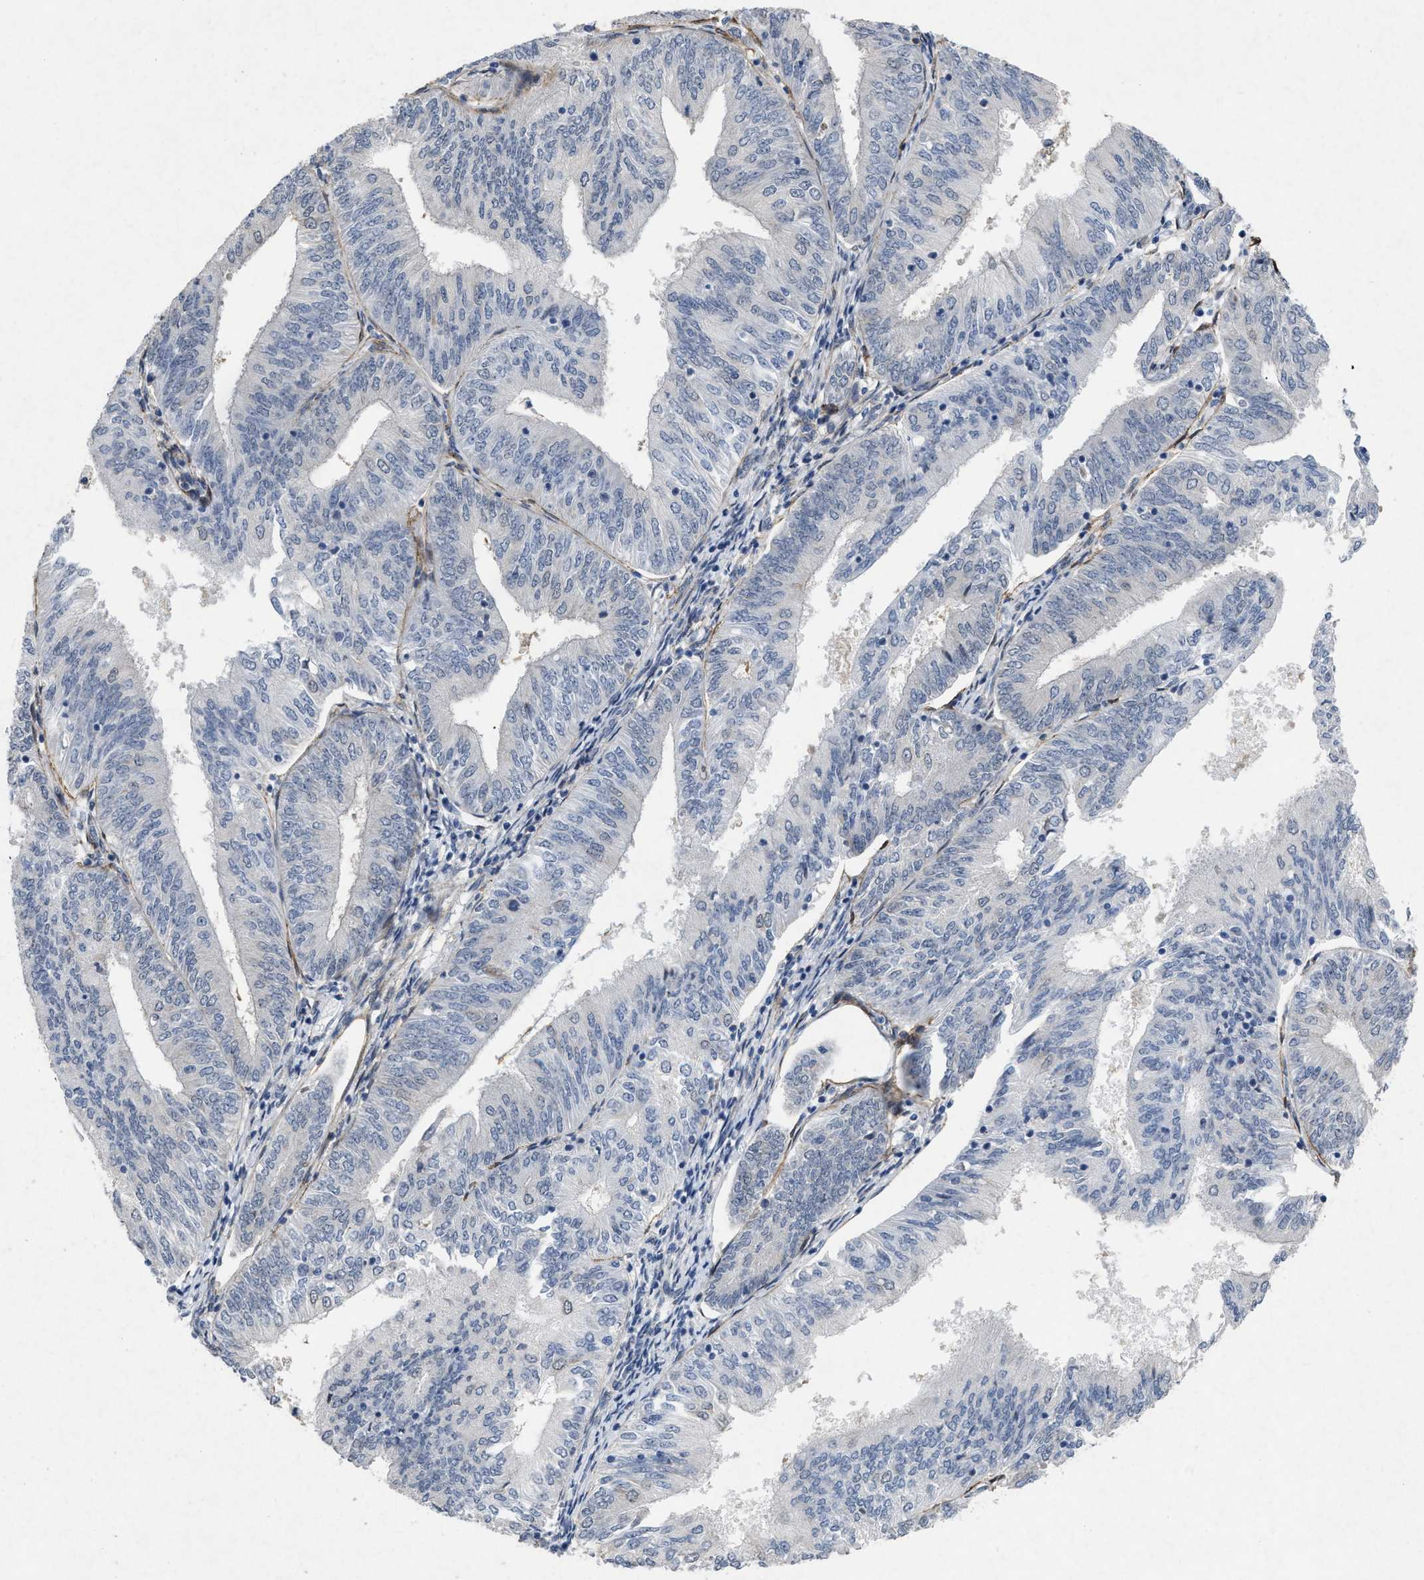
{"staining": {"intensity": "negative", "quantity": "none", "location": "none"}, "tissue": "endometrial cancer", "cell_type": "Tumor cells", "image_type": "cancer", "snomed": [{"axis": "morphology", "description": "Adenocarcinoma, NOS"}, {"axis": "topography", "description": "Endometrium"}], "caption": "A histopathology image of adenocarcinoma (endometrial) stained for a protein exhibits no brown staining in tumor cells.", "gene": "PDGFRA", "patient": {"sex": "female", "age": 58}}